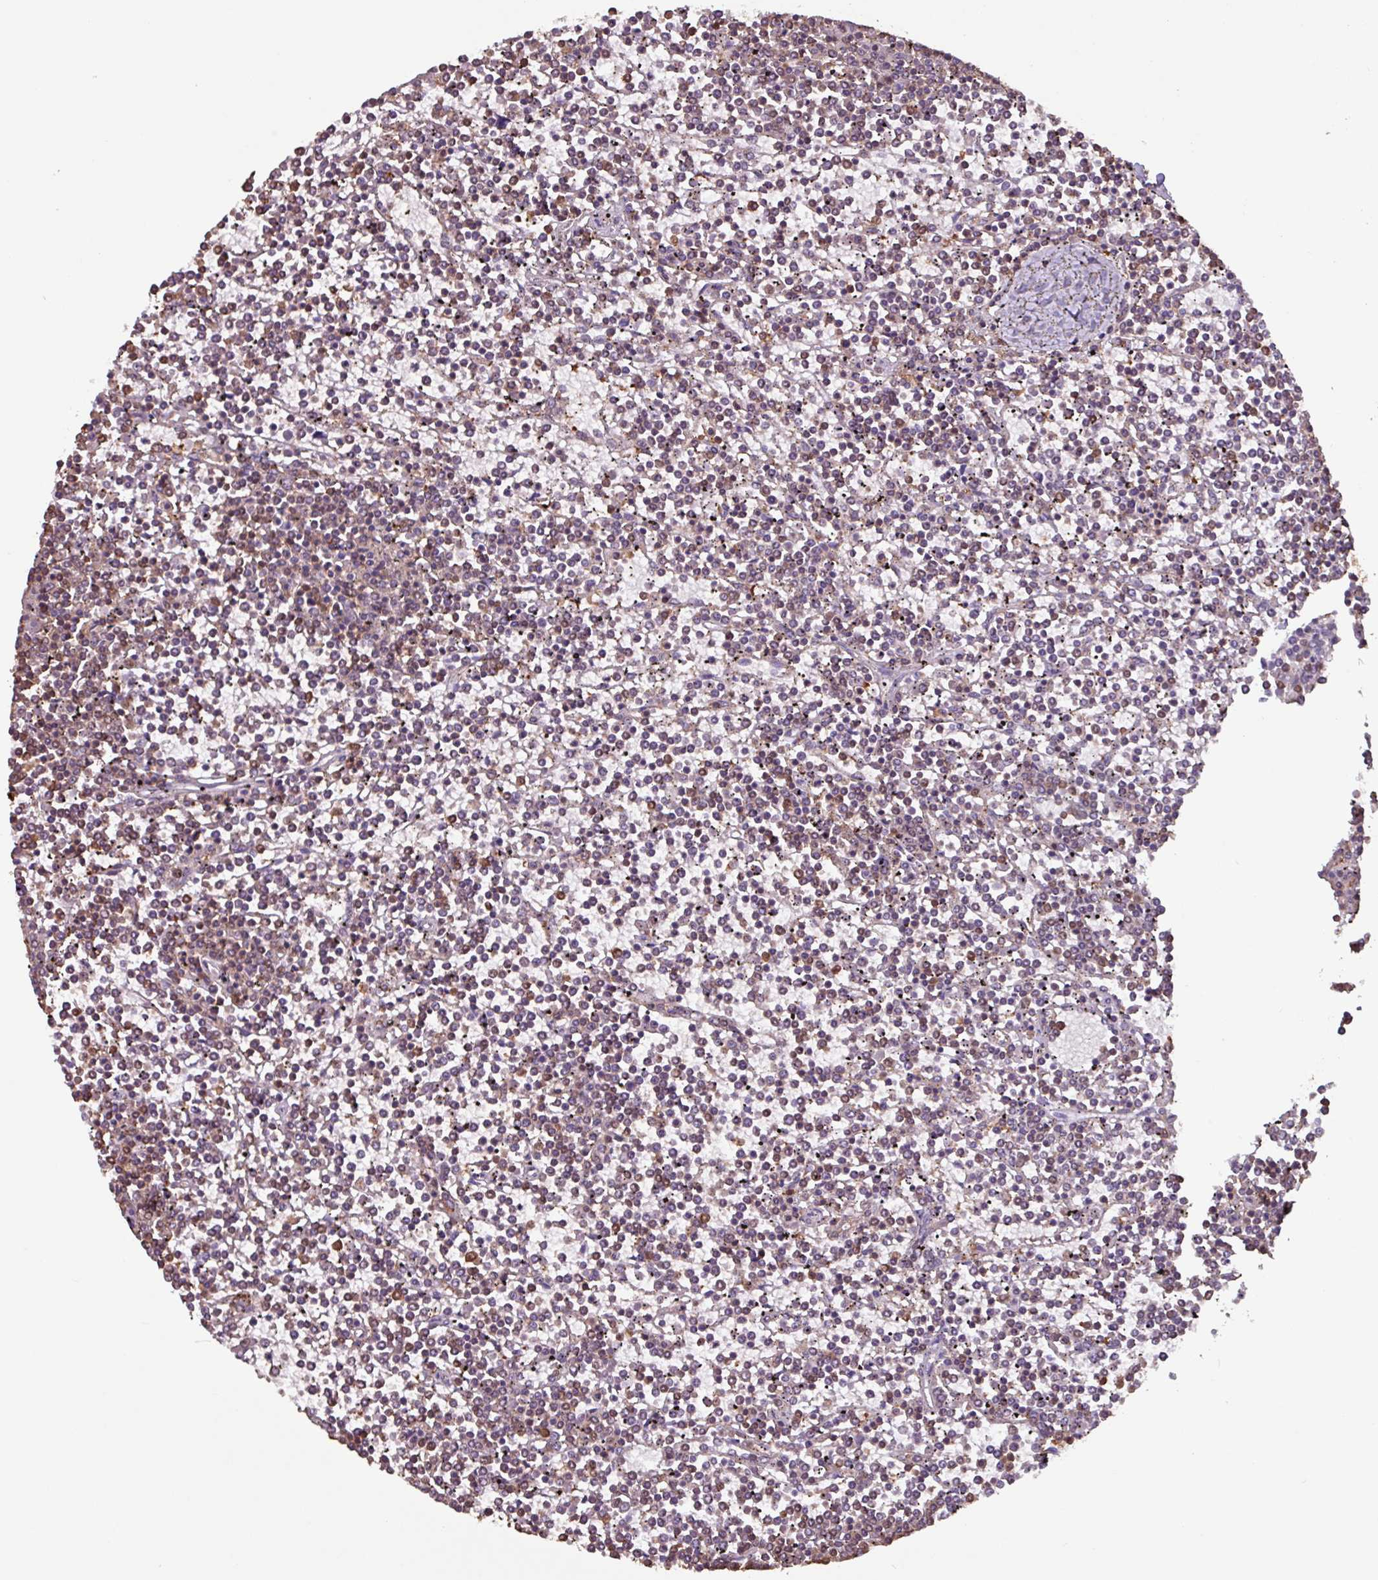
{"staining": {"intensity": "moderate", "quantity": "<25%", "location": "cytoplasmic/membranous,nuclear"}, "tissue": "lymphoma", "cell_type": "Tumor cells", "image_type": "cancer", "snomed": [{"axis": "morphology", "description": "Malignant lymphoma, non-Hodgkin's type, Low grade"}, {"axis": "topography", "description": "Spleen"}], "caption": "Moderate cytoplasmic/membranous and nuclear protein positivity is seen in about <25% of tumor cells in lymphoma.", "gene": "ARHGDIB", "patient": {"sex": "female", "age": 19}}